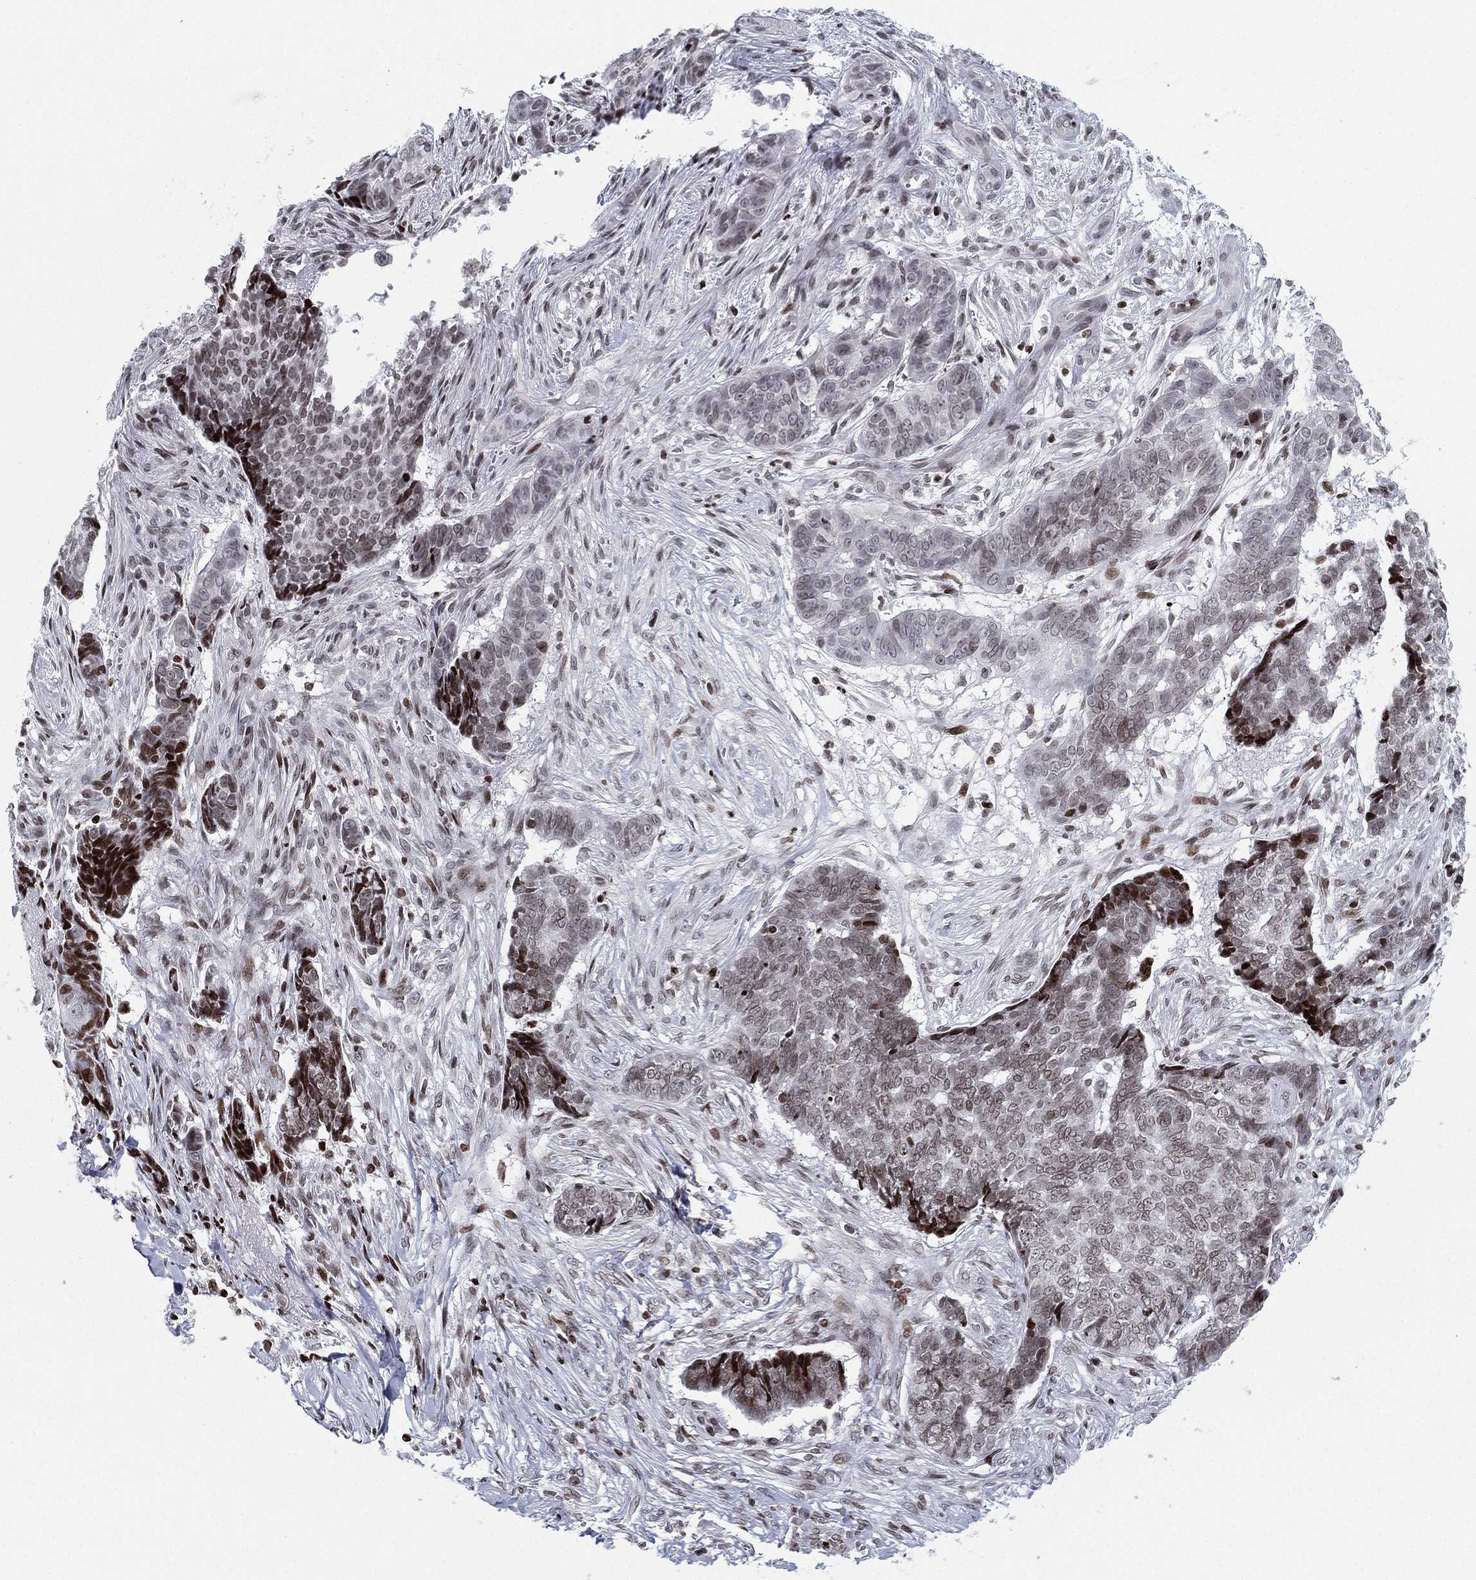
{"staining": {"intensity": "moderate", "quantity": "<25%", "location": "nuclear"}, "tissue": "skin cancer", "cell_type": "Tumor cells", "image_type": "cancer", "snomed": [{"axis": "morphology", "description": "Basal cell carcinoma"}, {"axis": "topography", "description": "Skin"}], "caption": "Brown immunohistochemical staining in human skin basal cell carcinoma exhibits moderate nuclear expression in approximately <25% of tumor cells.", "gene": "MFSD14A", "patient": {"sex": "male", "age": 86}}